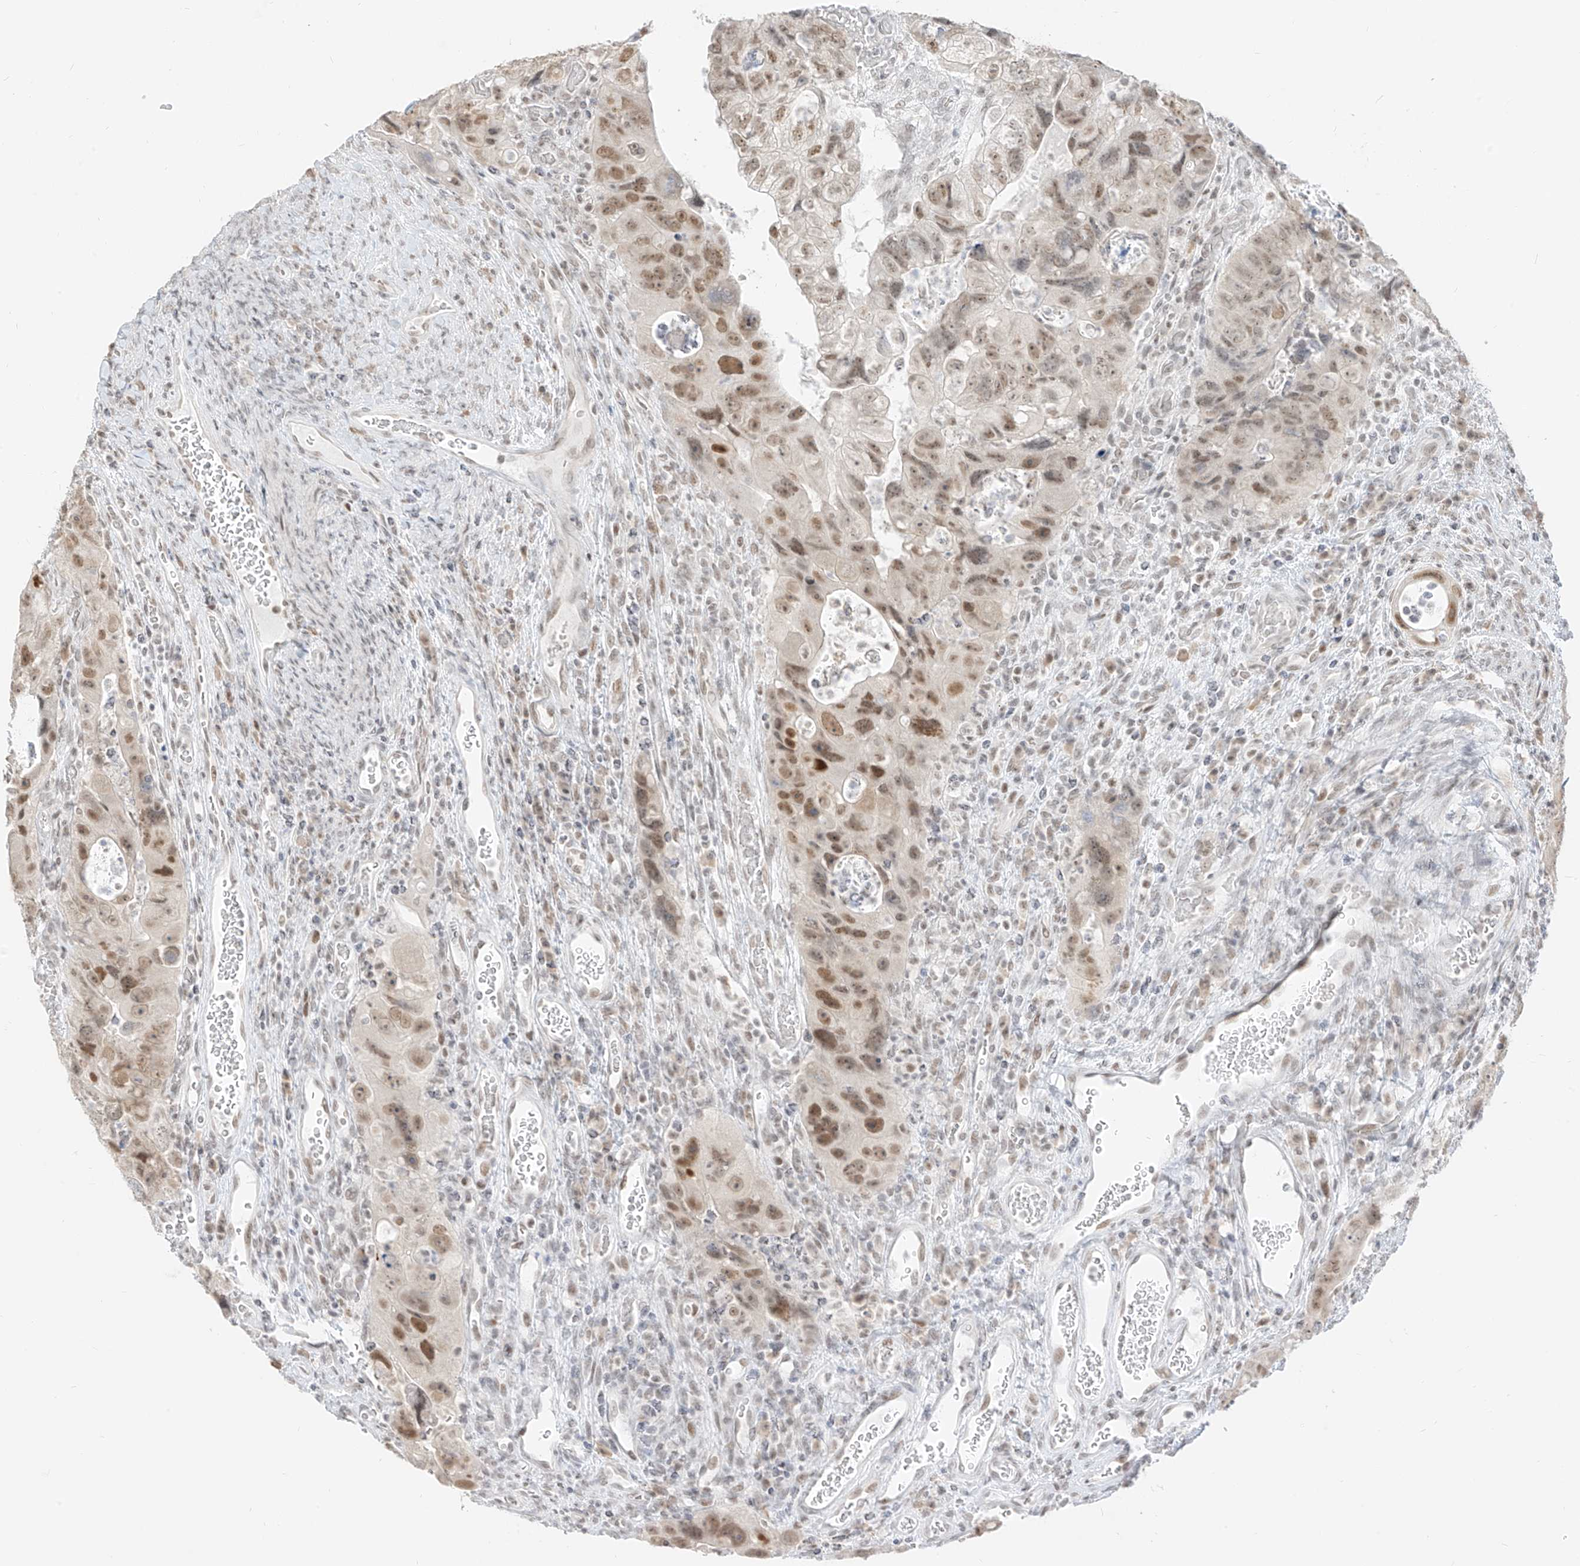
{"staining": {"intensity": "moderate", "quantity": ">75%", "location": "nuclear"}, "tissue": "colorectal cancer", "cell_type": "Tumor cells", "image_type": "cancer", "snomed": [{"axis": "morphology", "description": "Adenocarcinoma, NOS"}, {"axis": "topography", "description": "Rectum"}], "caption": "This is an image of immunohistochemistry (IHC) staining of adenocarcinoma (colorectal), which shows moderate staining in the nuclear of tumor cells.", "gene": "SUPT5H", "patient": {"sex": "male", "age": 59}}